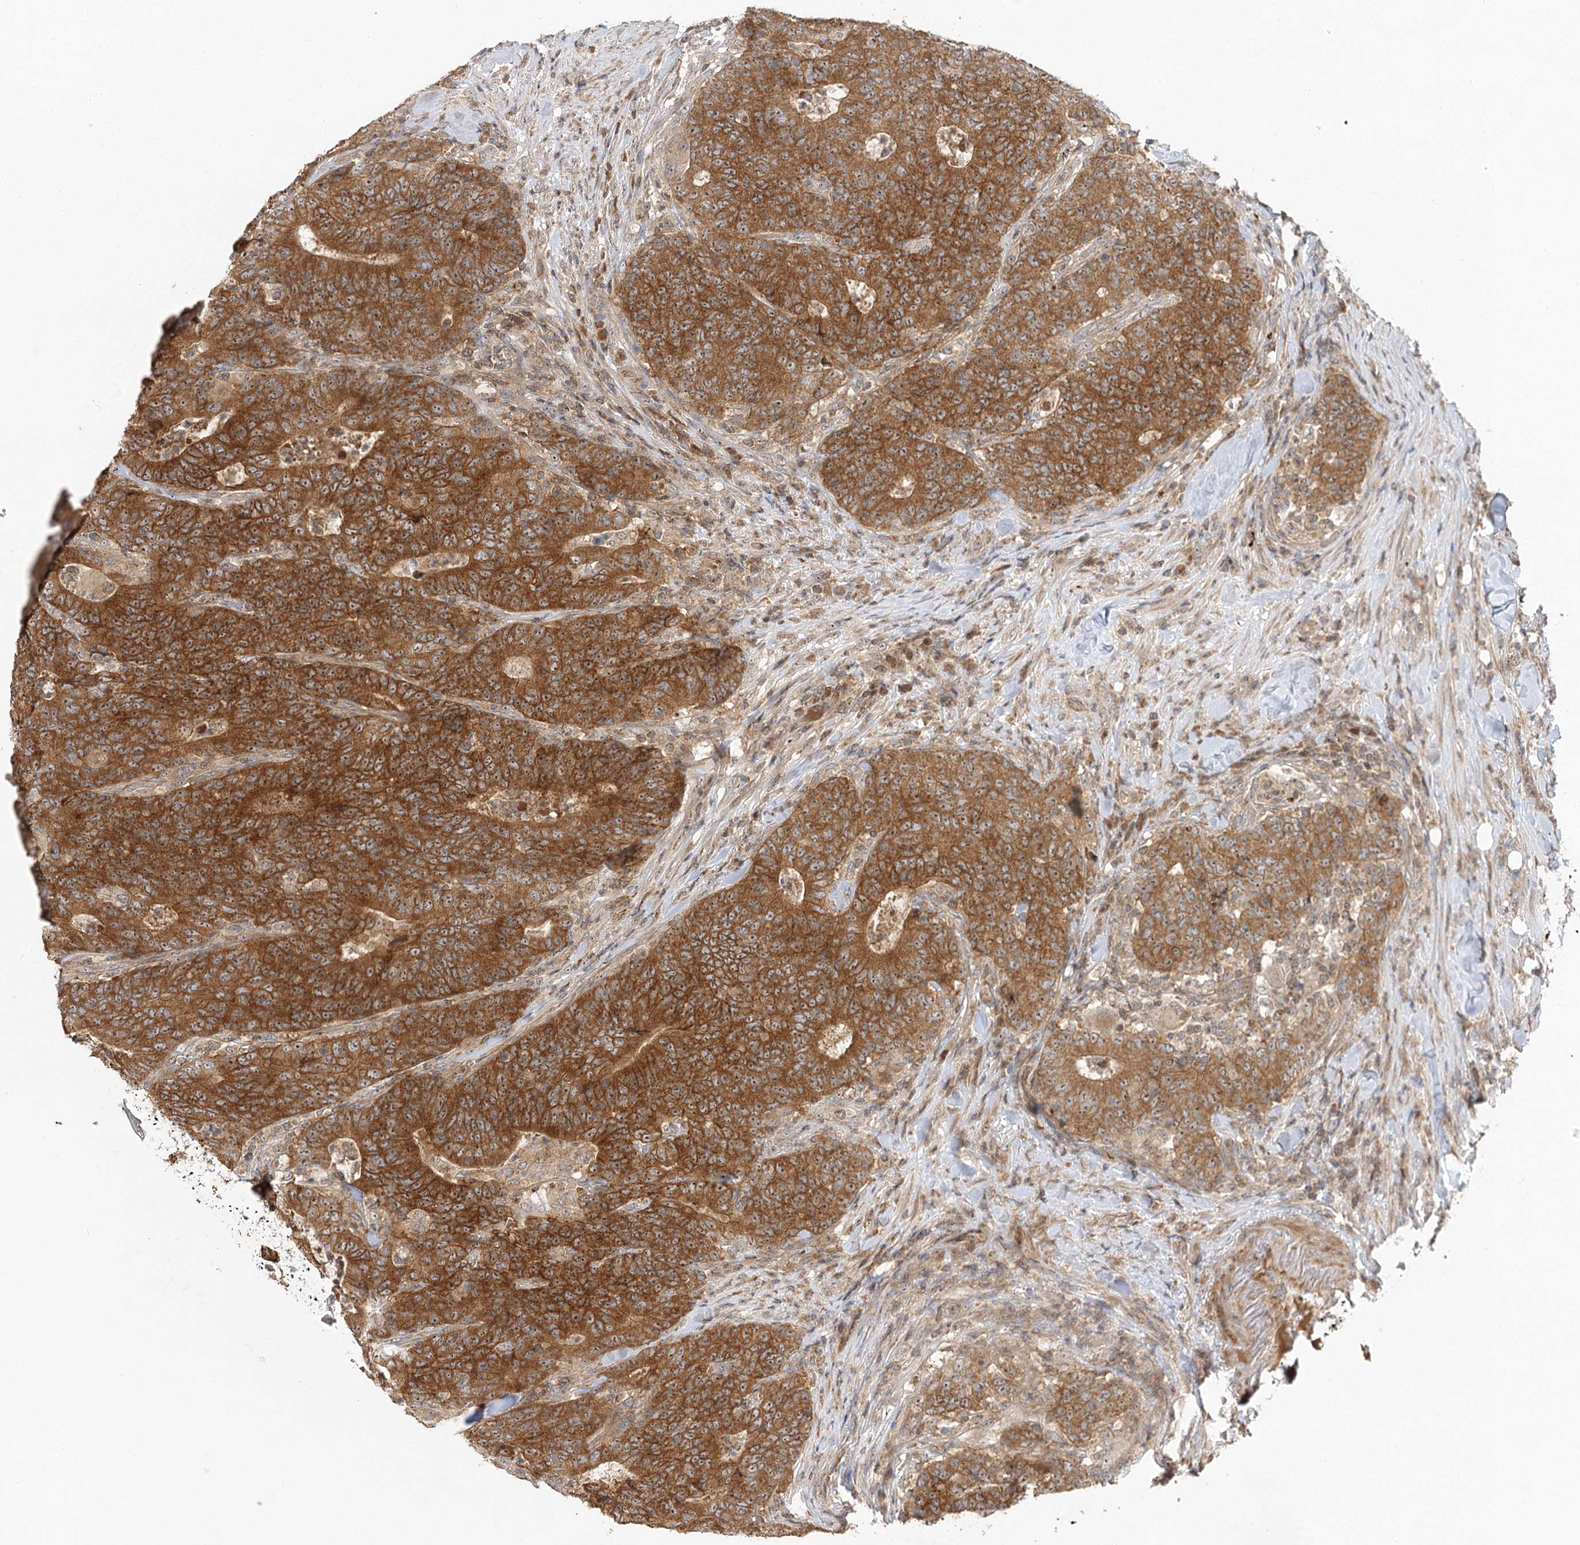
{"staining": {"intensity": "strong", "quantity": ">75%", "location": "cytoplasmic/membranous"}, "tissue": "colorectal cancer", "cell_type": "Tumor cells", "image_type": "cancer", "snomed": [{"axis": "morphology", "description": "Normal tissue, NOS"}, {"axis": "morphology", "description": "Adenocarcinoma, NOS"}, {"axis": "topography", "description": "Colon"}], "caption": "Strong cytoplasmic/membranous staining for a protein is appreciated in approximately >75% of tumor cells of colorectal cancer (adenocarcinoma) using IHC.", "gene": "RAPGEF6", "patient": {"sex": "female", "age": 75}}